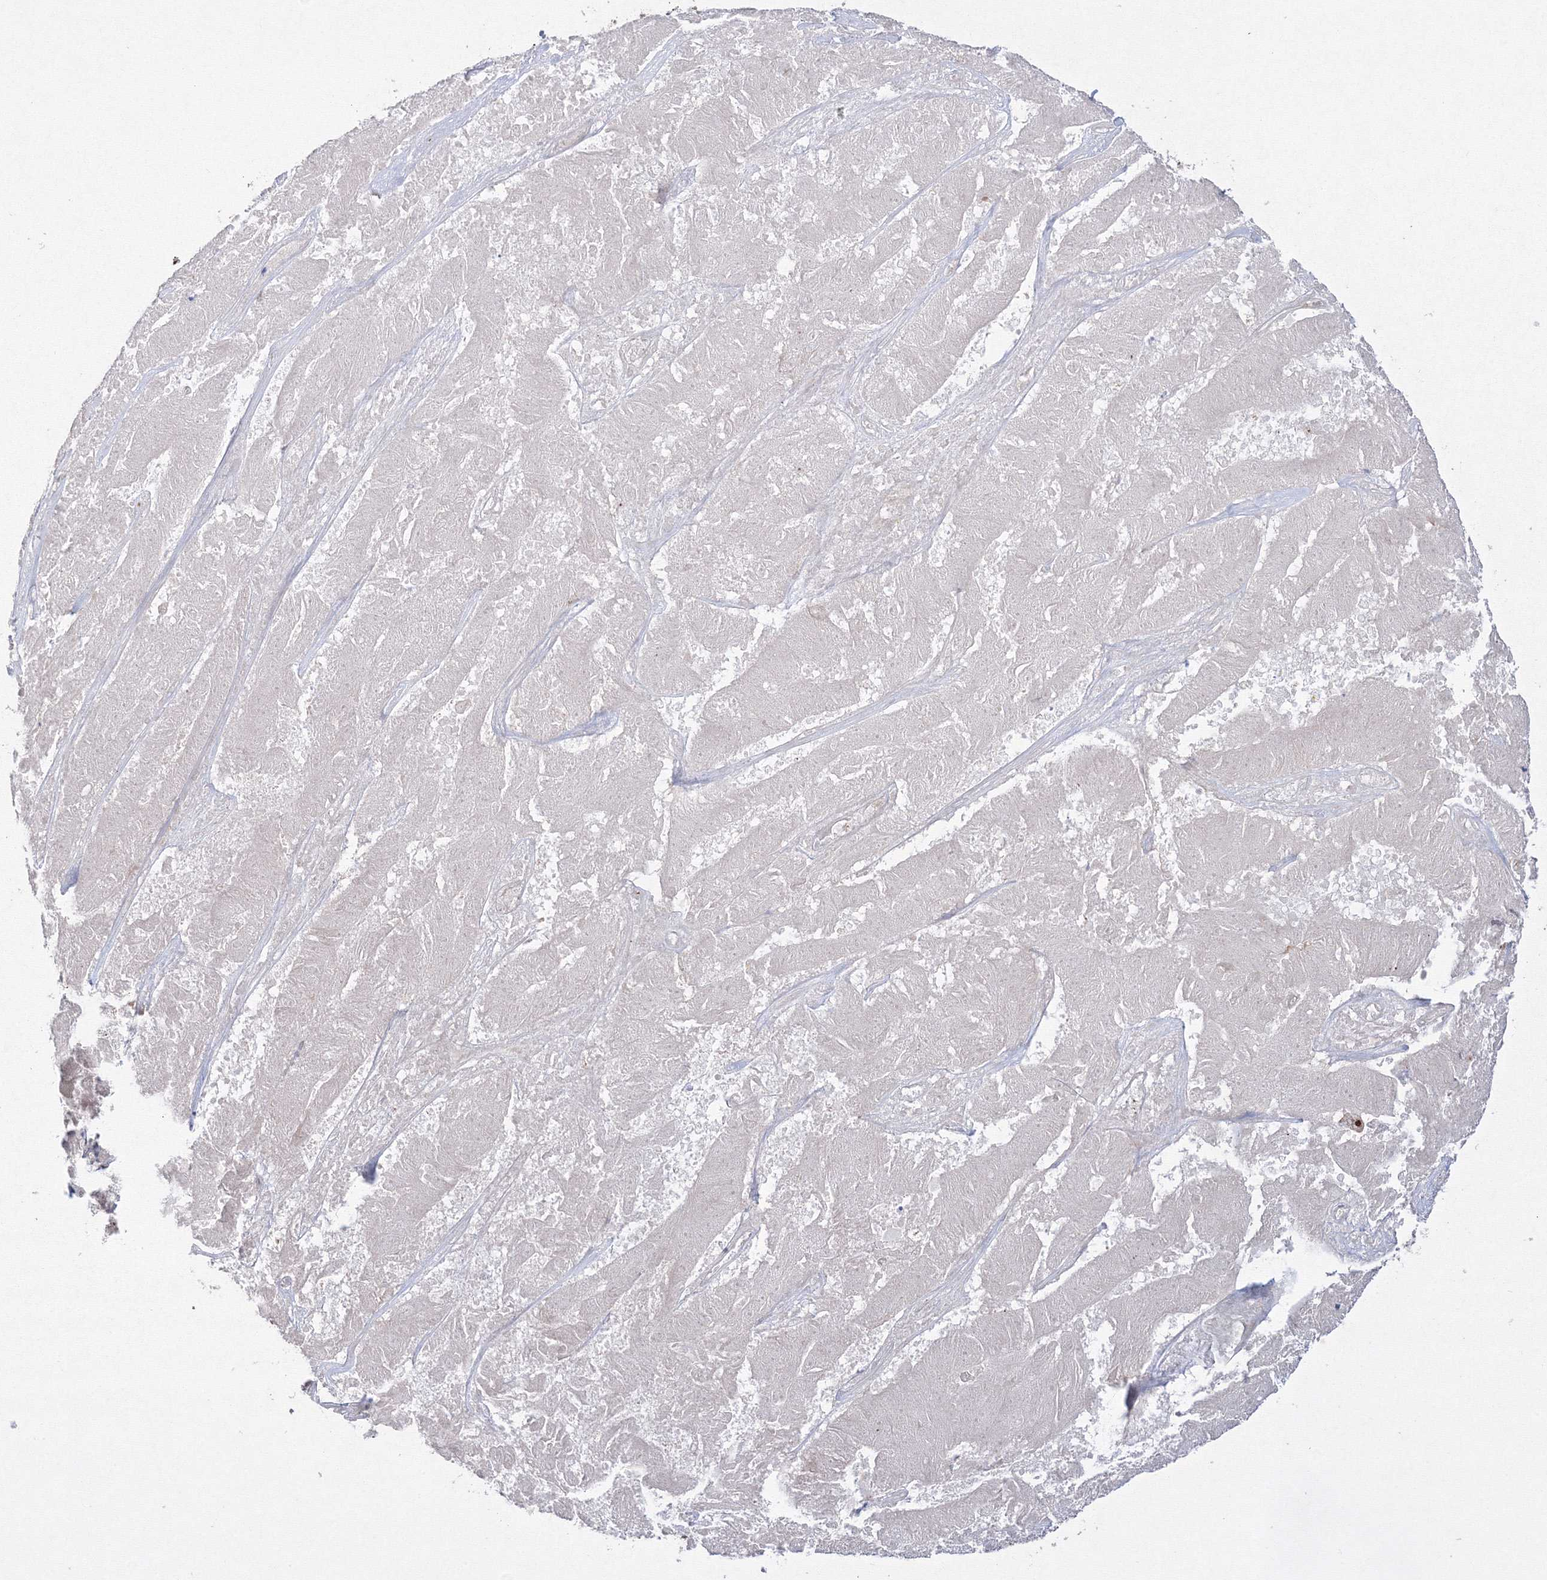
{"staining": {"intensity": "negative", "quantity": "none", "location": "none"}, "tissue": "pancreatic cancer", "cell_type": "Tumor cells", "image_type": "cancer", "snomed": [{"axis": "morphology", "description": "Adenocarcinoma, NOS"}, {"axis": "topography", "description": "Pancreas"}], "caption": "Tumor cells are negative for brown protein staining in pancreatic cancer.", "gene": "GPR82", "patient": {"sex": "male", "age": 63}}